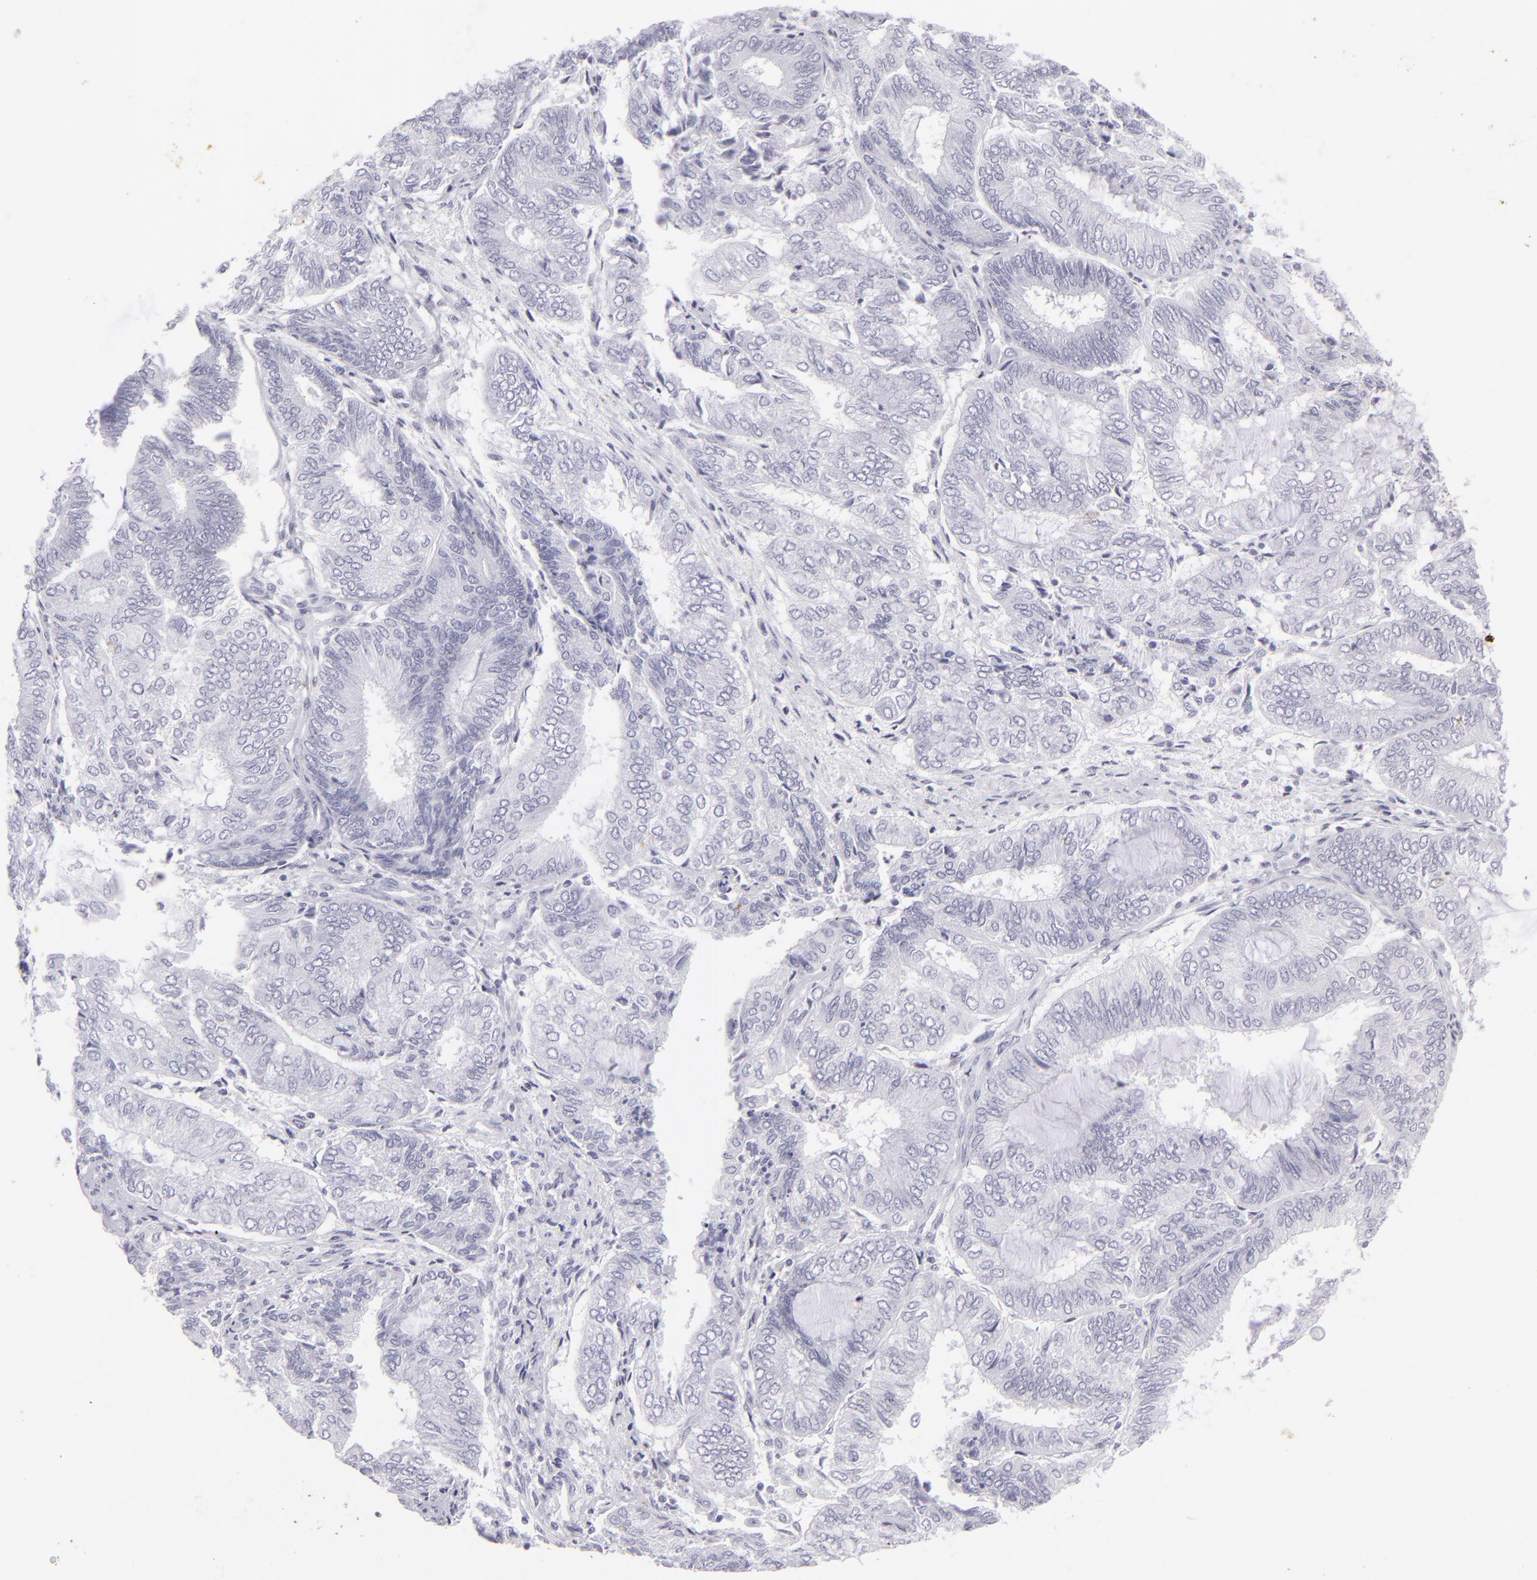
{"staining": {"intensity": "negative", "quantity": "none", "location": "none"}, "tissue": "endometrial cancer", "cell_type": "Tumor cells", "image_type": "cancer", "snomed": [{"axis": "morphology", "description": "Adenocarcinoma, NOS"}, {"axis": "topography", "description": "Endometrium"}], "caption": "A high-resolution micrograph shows immunohistochemistry staining of endometrial cancer, which demonstrates no significant staining in tumor cells.", "gene": "KRT1", "patient": {"sex": "female", "age": 59}}